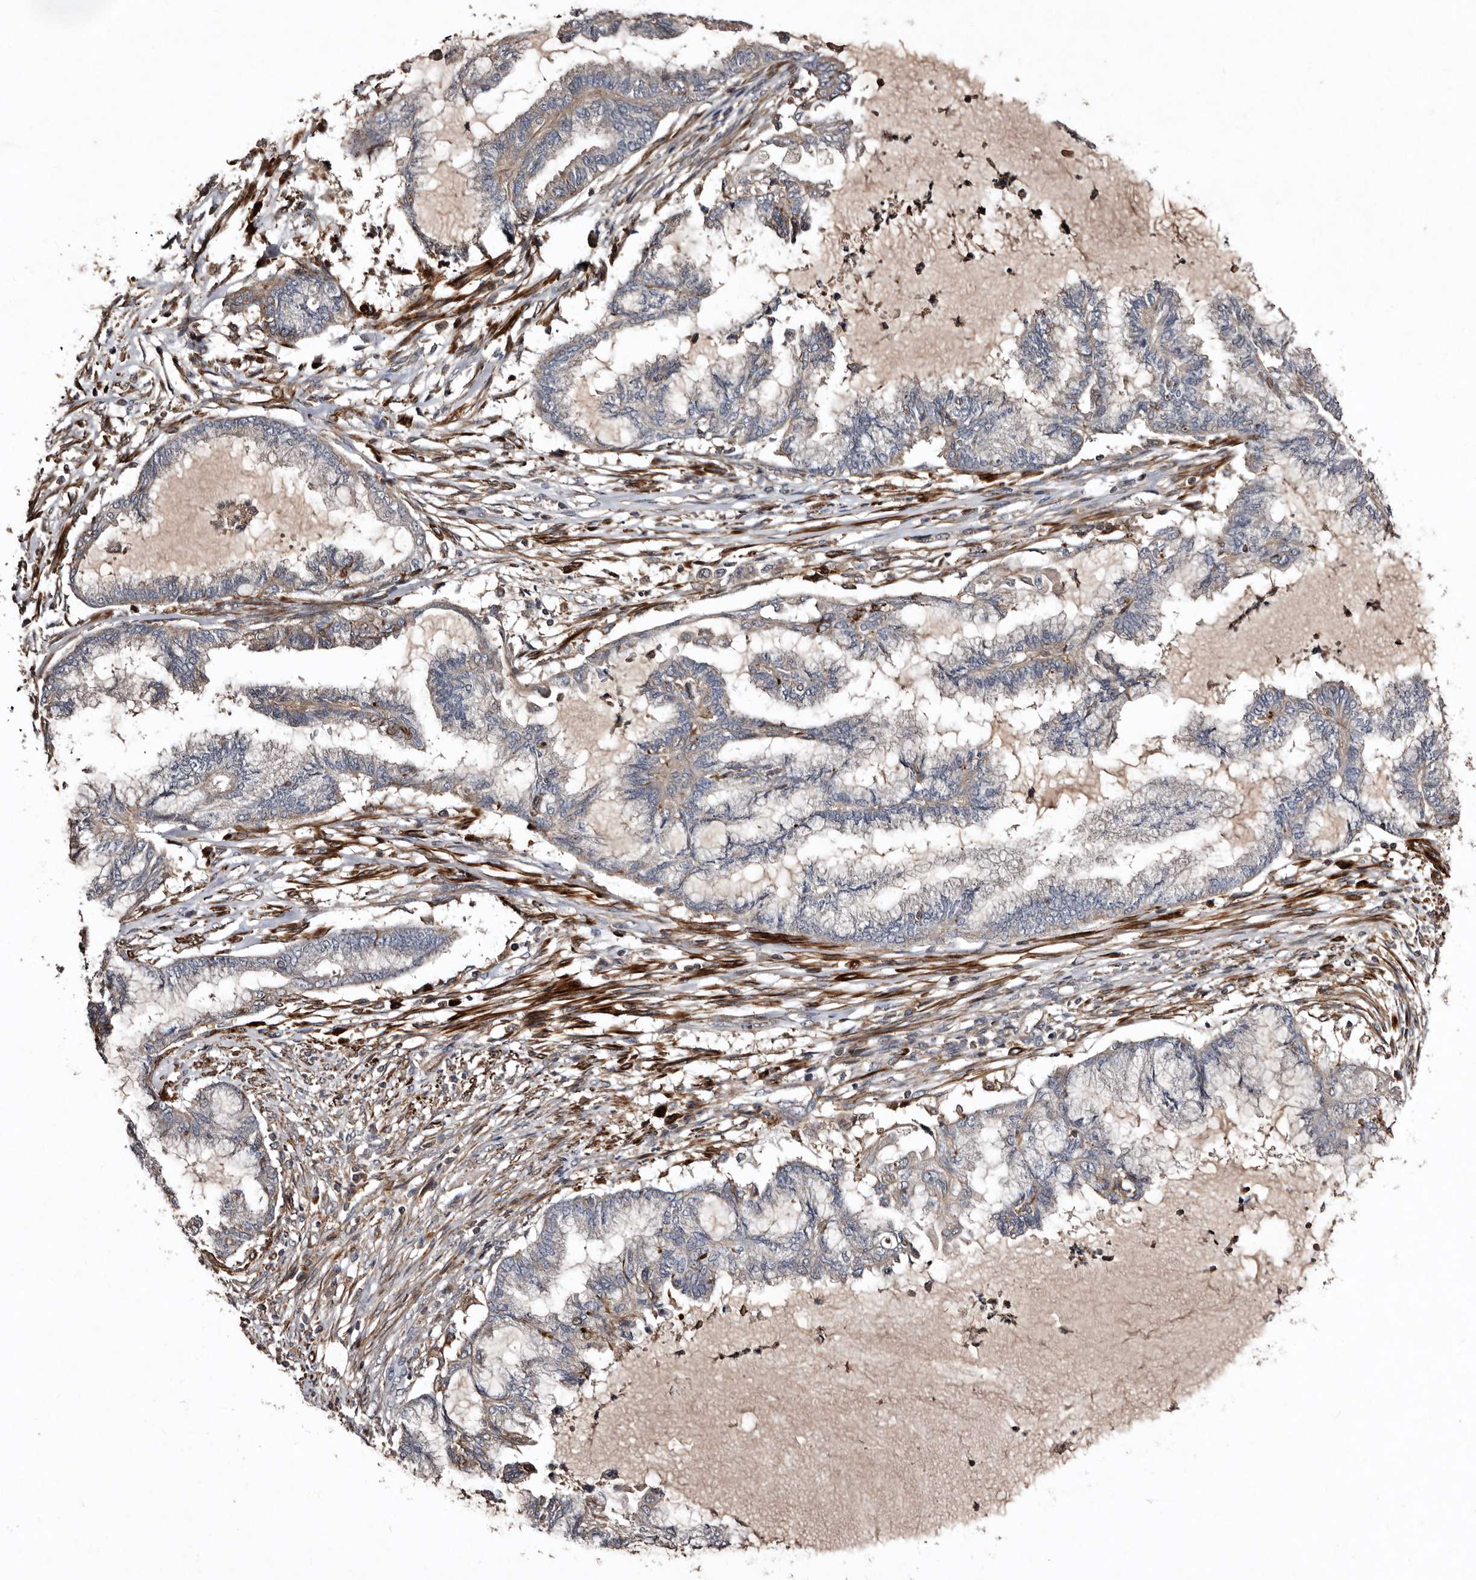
{"staining": {"intensity": "negative", "quantity": "none", "location": "none"}, "tissue": "endometrial cancer", "cell_type": "Tumor cells", "image_type": "cancer", "snomed": [{"axis": "morphology", "description": "Adenocarcinoma, NOS"}, {"axis": "topography", "description": "Endometrium"}], "caption": "The IHC photomicrograph has no significant expression in tumor cells of endometrial cancer (adenocarcinoma) tissue. (DAB (3,3'-diaminobenzidine) IHC with hematoxylin counter stain).", "gene": "PRKD3", "patient": {"sex": "female", "age": 86}}